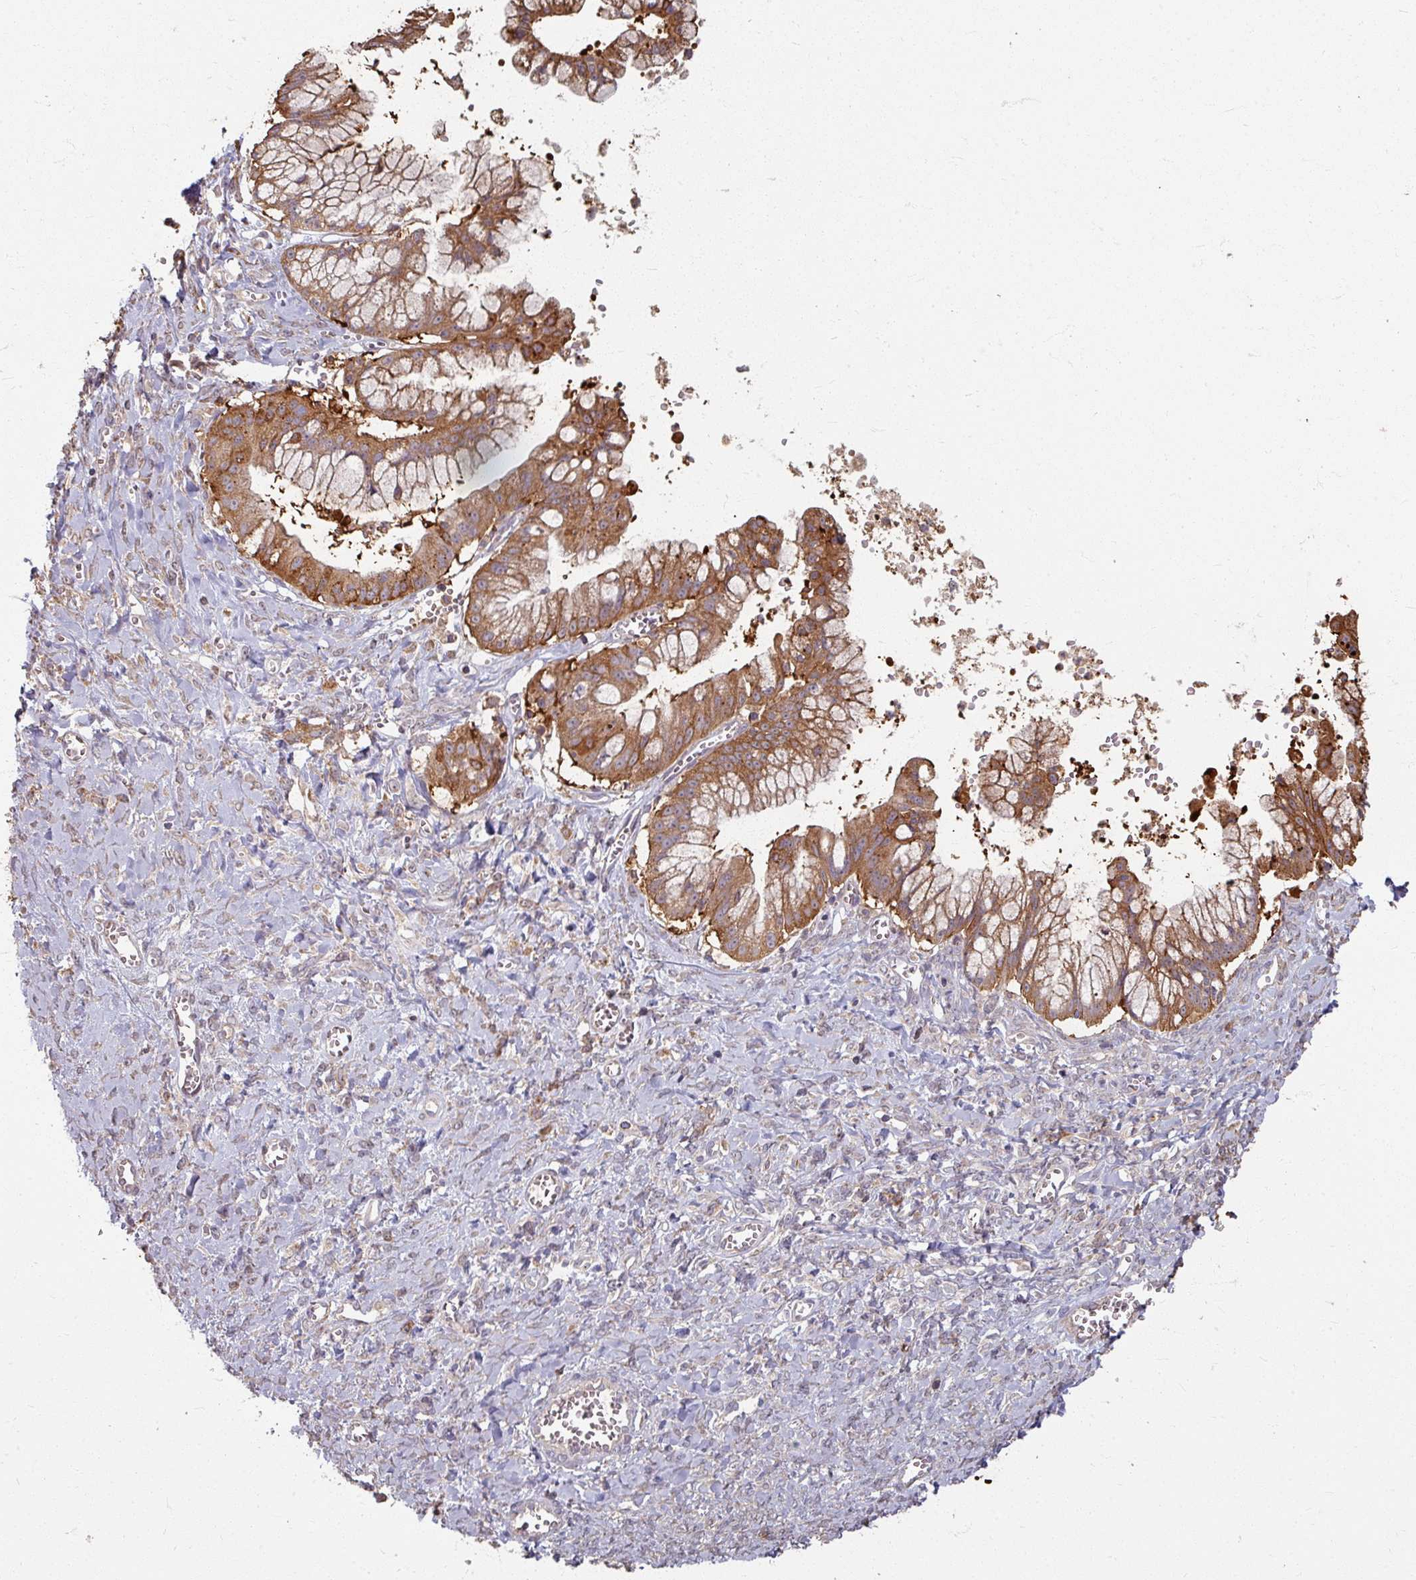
{"staining": {"intensity": "moderate", "quantity": ">75%", "location": "cytoplasmic/membranous"}, "tissue": "ovarian cancer", "cell_type": "Tumor cells", "image_type": "cancer", "snomed": [{"axis": "morphology", "description": "Cystadenocarcinoma, mucinous, NOS"}, {"axis": "topography", "description": "Ovary"}], "caption": "Ovarian cancer (mucinous cystadenocarcinoma) tissue displays moderate cytoplasmic/membranous expression in about >75% of tumor cells Using DAB (brown) and hematoxylin (blue) stains, captured at high magnification using brightfield microscopy.", "gene": "CCDC68", "patient": {"sex": "female", "age": 70}}